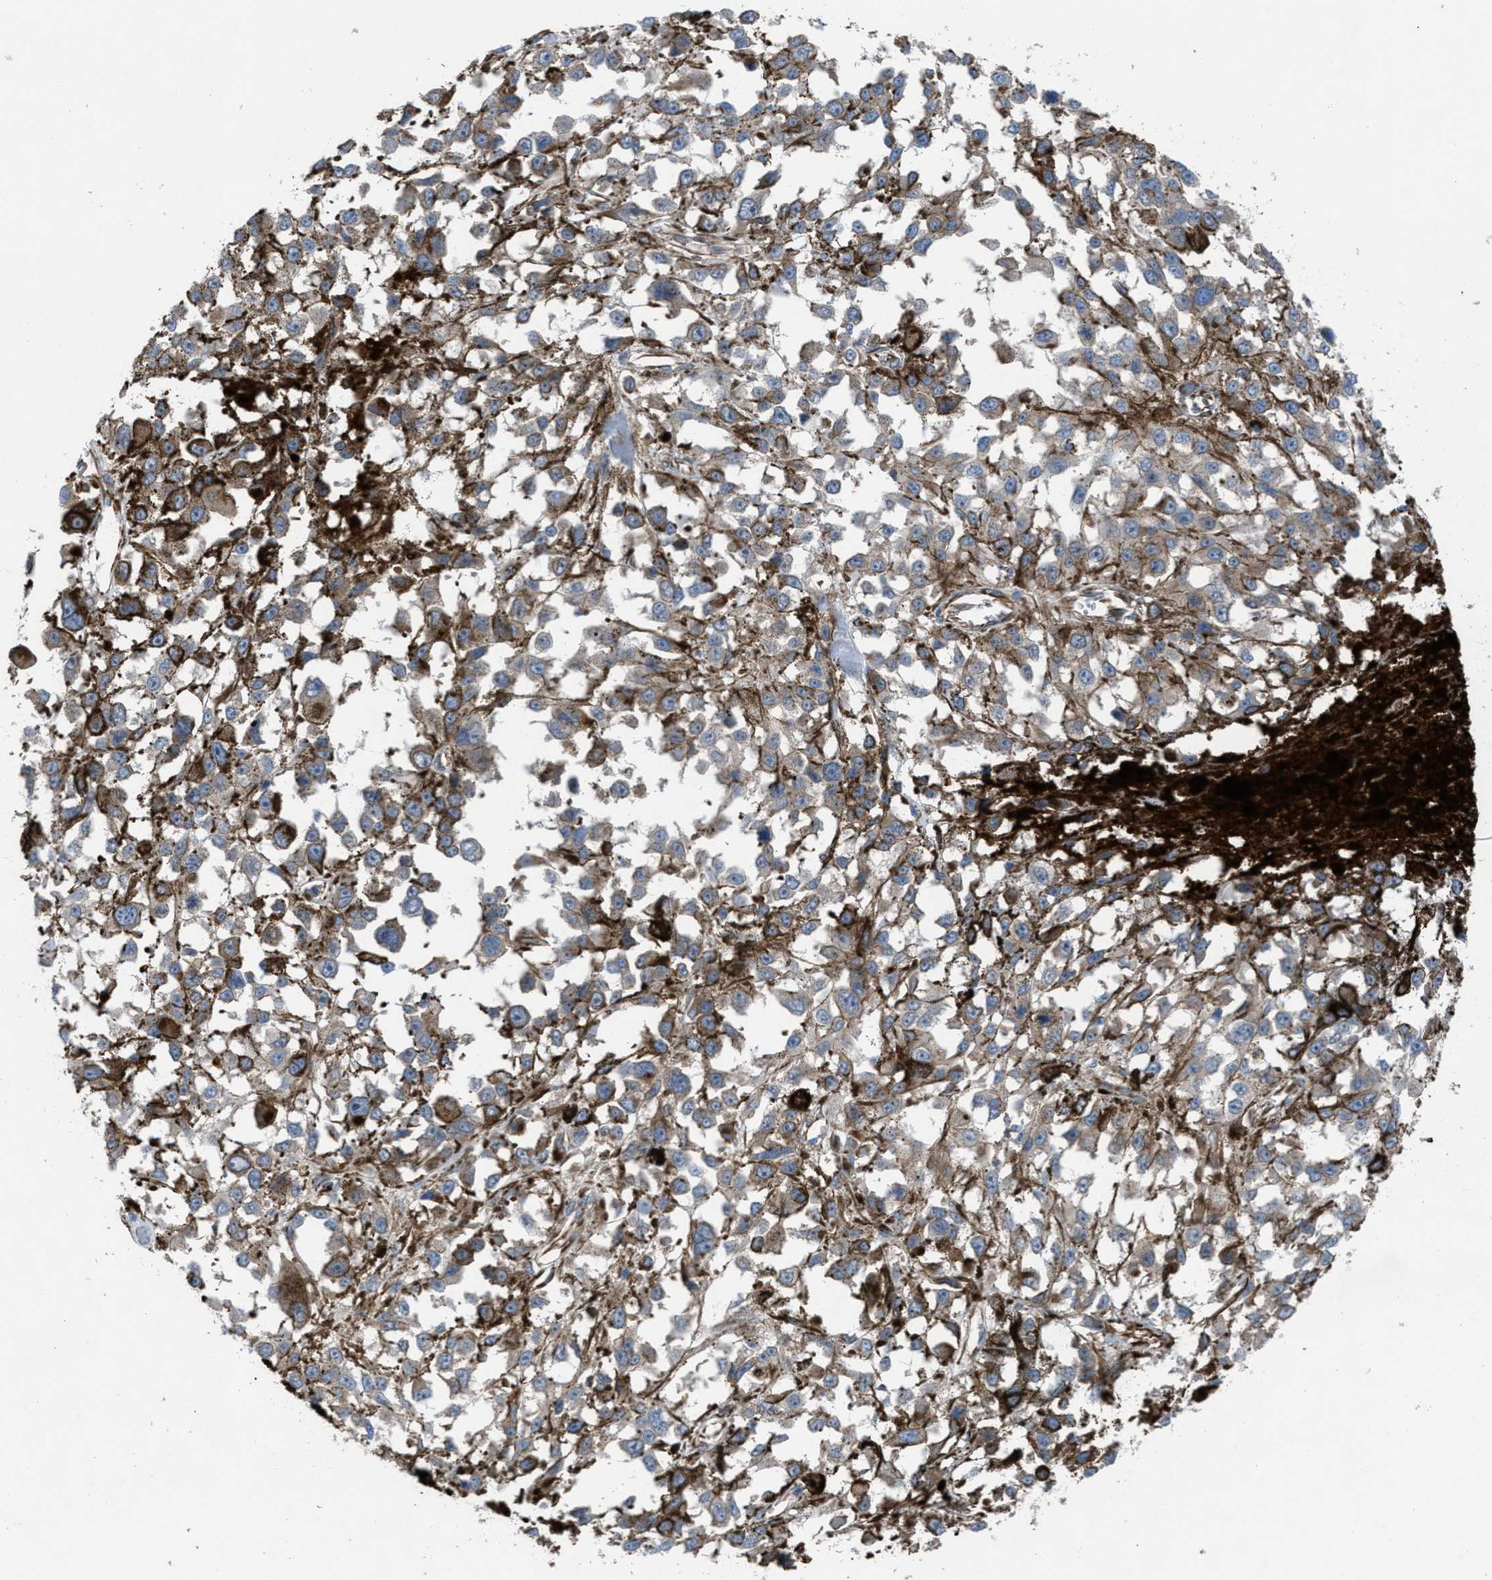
{"staining": {"intensity": "weak", "quantity": "25%-75%", "location": "cytoplasmic/membranous"}, "tissue": "melanoma", "cell_type": "Tumor cells", "image_type": "cancer", "snomed": [{"axis": "morphology", "description": "Malignant melanoma, Metastatic site"}, {"axis": "topography", "description": "Lymph node"}], "caption": "Immunohistochemistry (IHC) image of neoplastic tissue: melanoma stained using immunohistochemistry reveals low levels of weak protein expression localized specifically in the cytoplasmic/membranous of tumor cells, appearing as a cytoplasmic/membranous brown color.", "gene": "SLC6A9", "patient": {"sex": "male", "age": 59}}